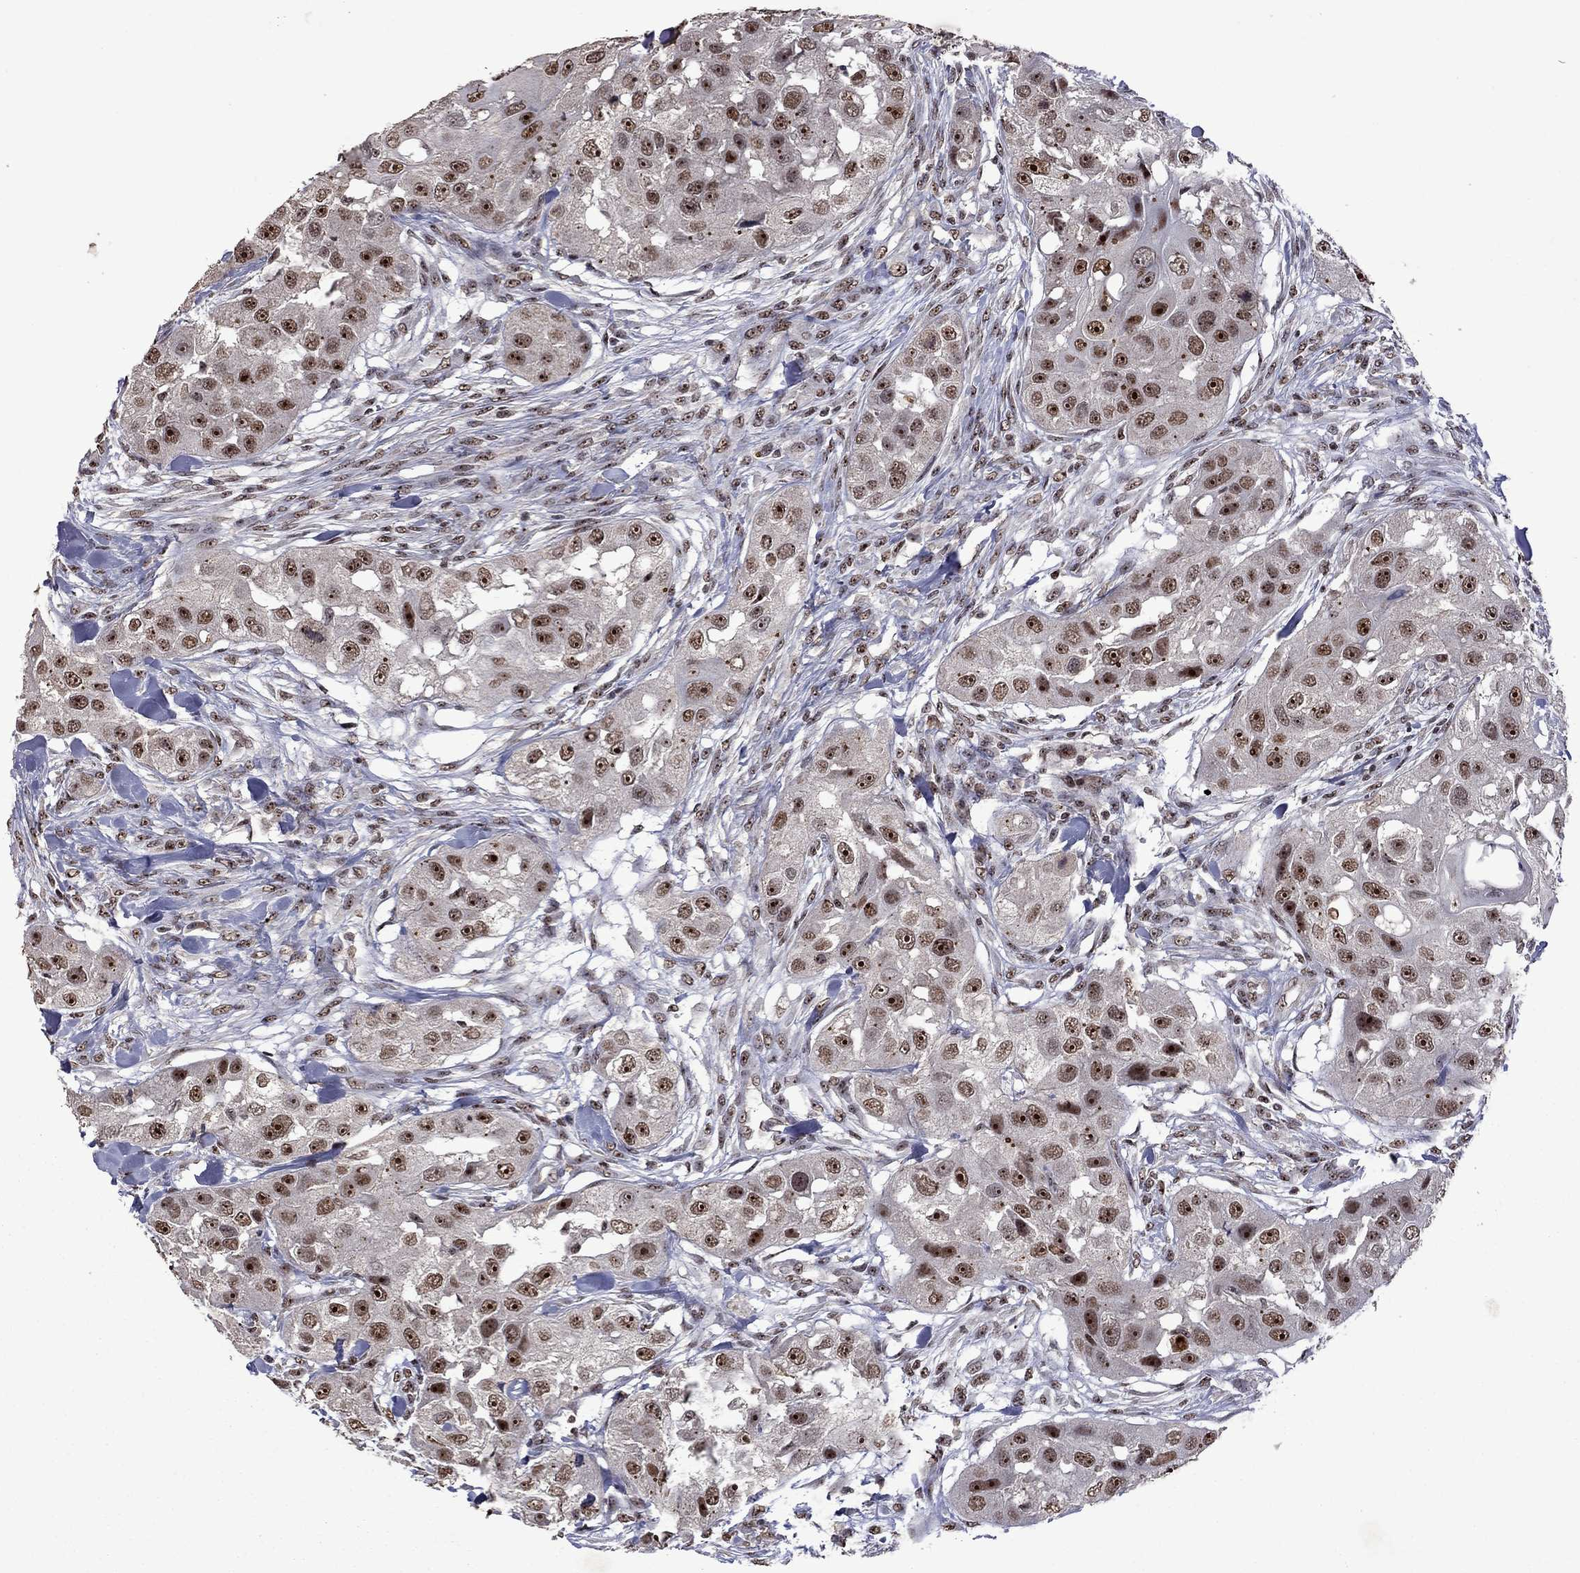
{"staining": {"intensity": "strong", "quantity": ">75%", "location": "nuclear"}, "tissue": "head and neck cancer", "cell_type": "Tumor cells", "image_type": "cancer", "snomed": [{"axis": "morphology", "description": "Squamous cell carcinoma, NOS"}, {"axis": "topography", "description": "Head-Neck"}], "caption": "Tumor cells reveal high levels of strong nuclear expression in about >75% of cells in human head and neck cancer (squamous cell carcinoma). Nuclei are stained in blue.", "gene": "SPOUT1", "patient": {"sex": "male", "age": 51}}